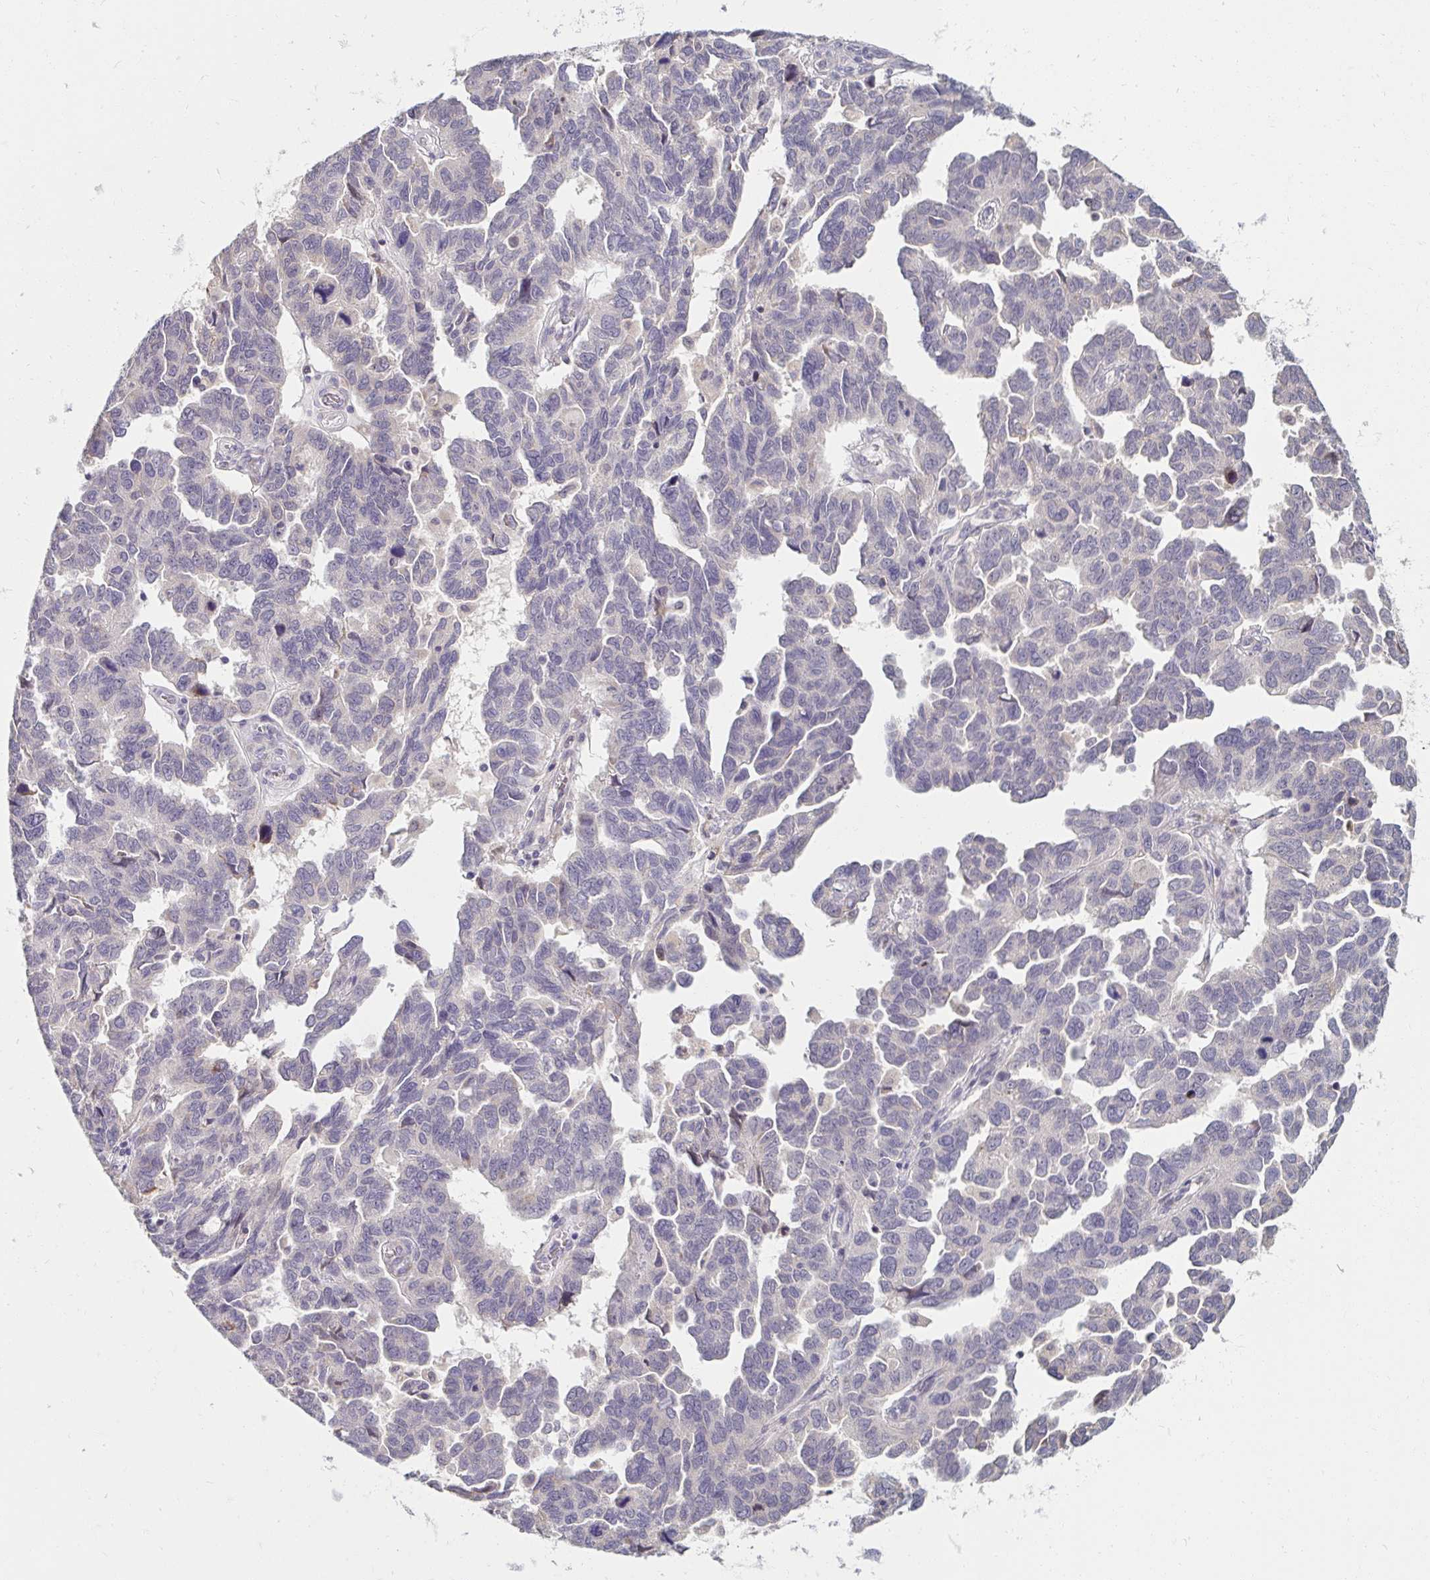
{"staining": {"intensity": "negative", "quantity": "none", "location": "none"}, "tissue": "ovarian cancer", "cell_type": "Tumor cells", "image_type": "cancer", "snomed": [{"axis": "morphology", "description": "Cystadenocarcinoma, serous, NOS"}, {"axis": "topography", "description": "Ovary"}], "caption": "DAB immunohistochemical staining of human ovarian serous cystadenocarcinoma shows no significant positivity in tumor cells.", "gene": "DDN", "patient": {"sex": "female", "age": 64}}